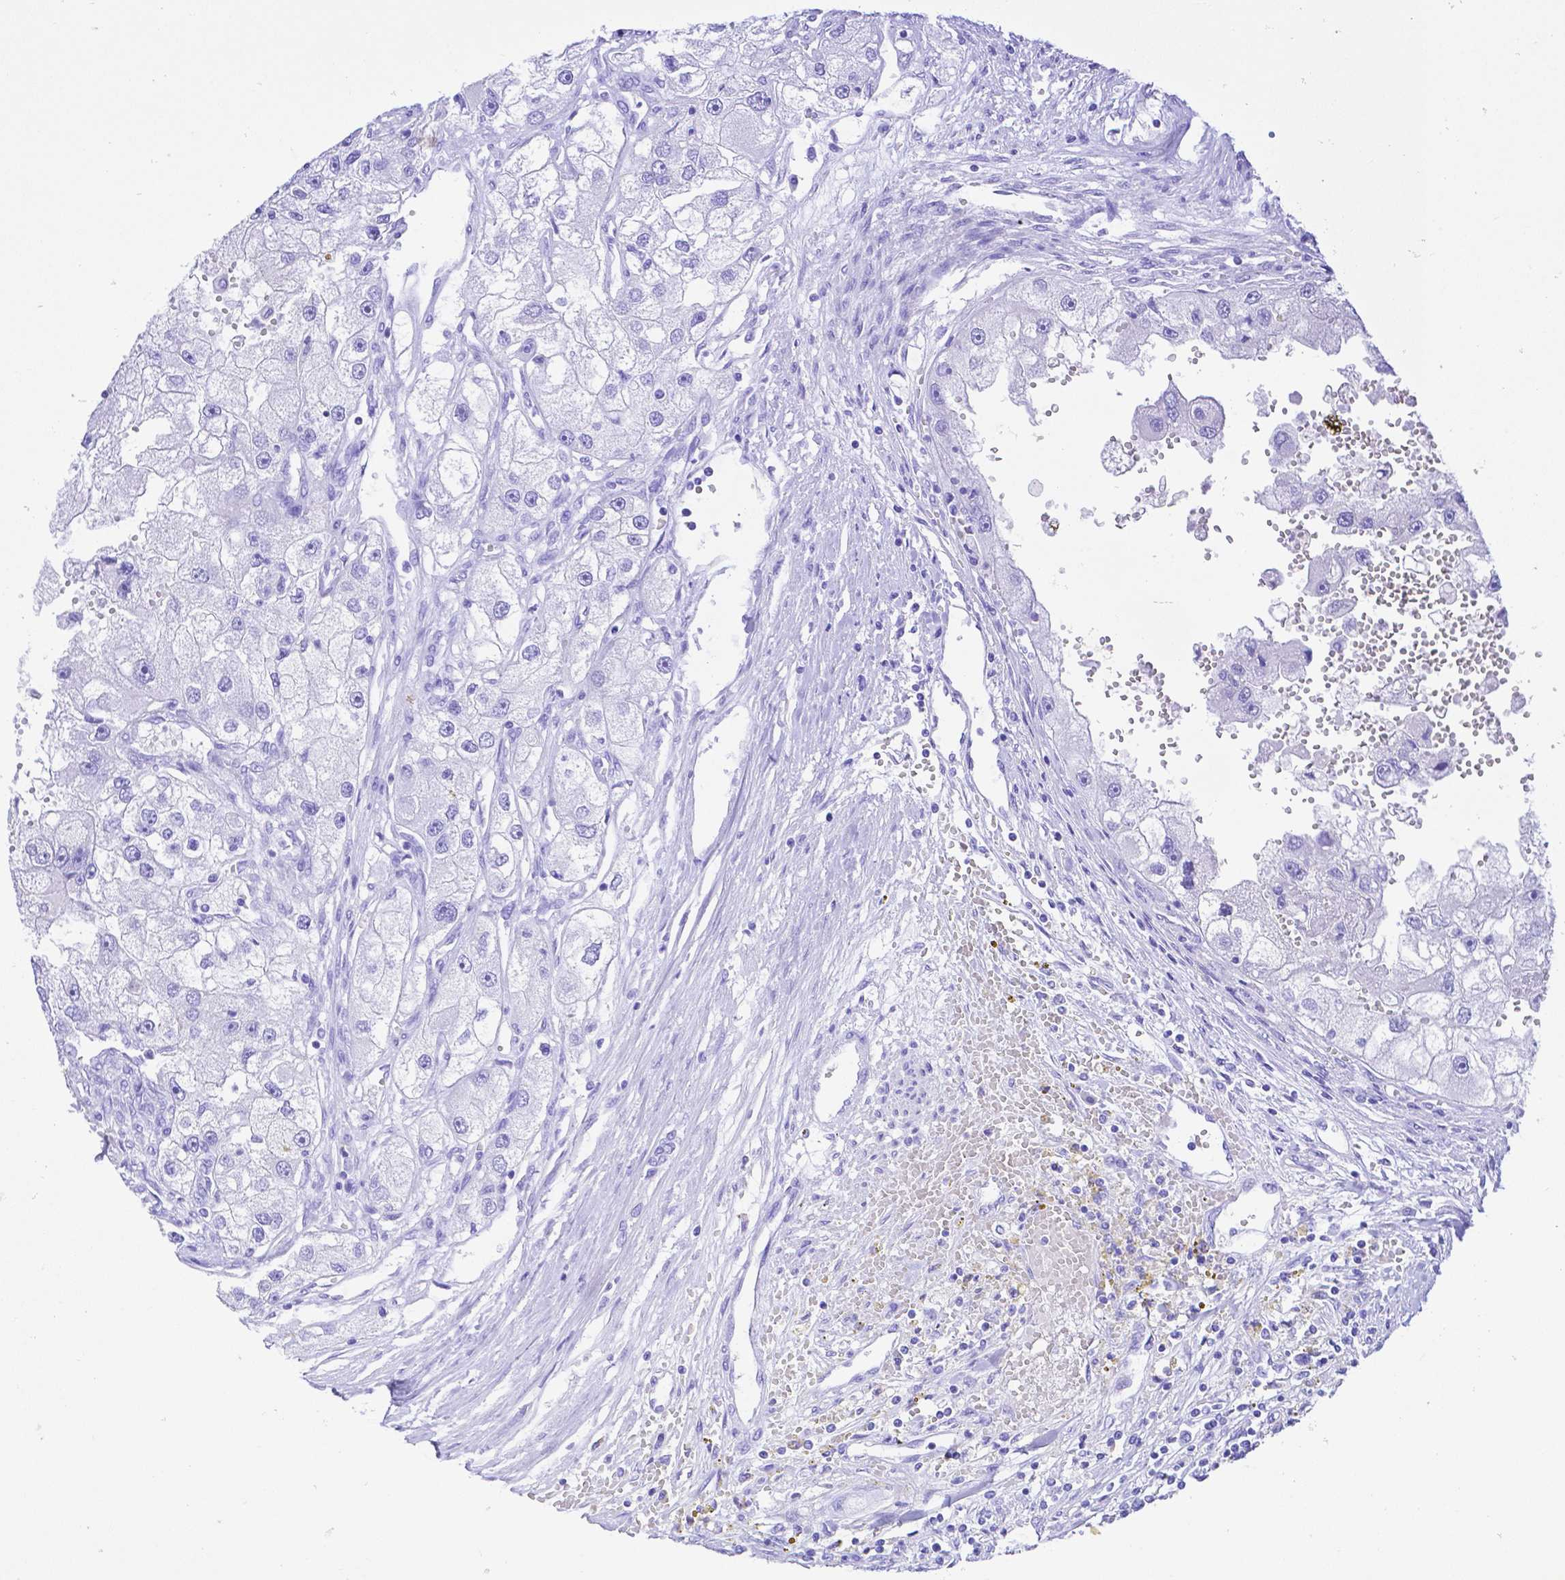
{"staining": {"intensity": "negative", "quantity": "none", "location": "none"}, "tissue": "renal cancer", "cell_type": "Tumor cells", "image_type": "cancer", "snomed": [{"axis": "morphology", "description": "Adenocarcinoma, NOS"}, {"axis": "topography", "description": "Kidney"}], "caption": "Tumor cells show no significant protein positivity in renal cancer.", "gene": "SMR3A", "patient": {"sex": "male", "age": 63}}